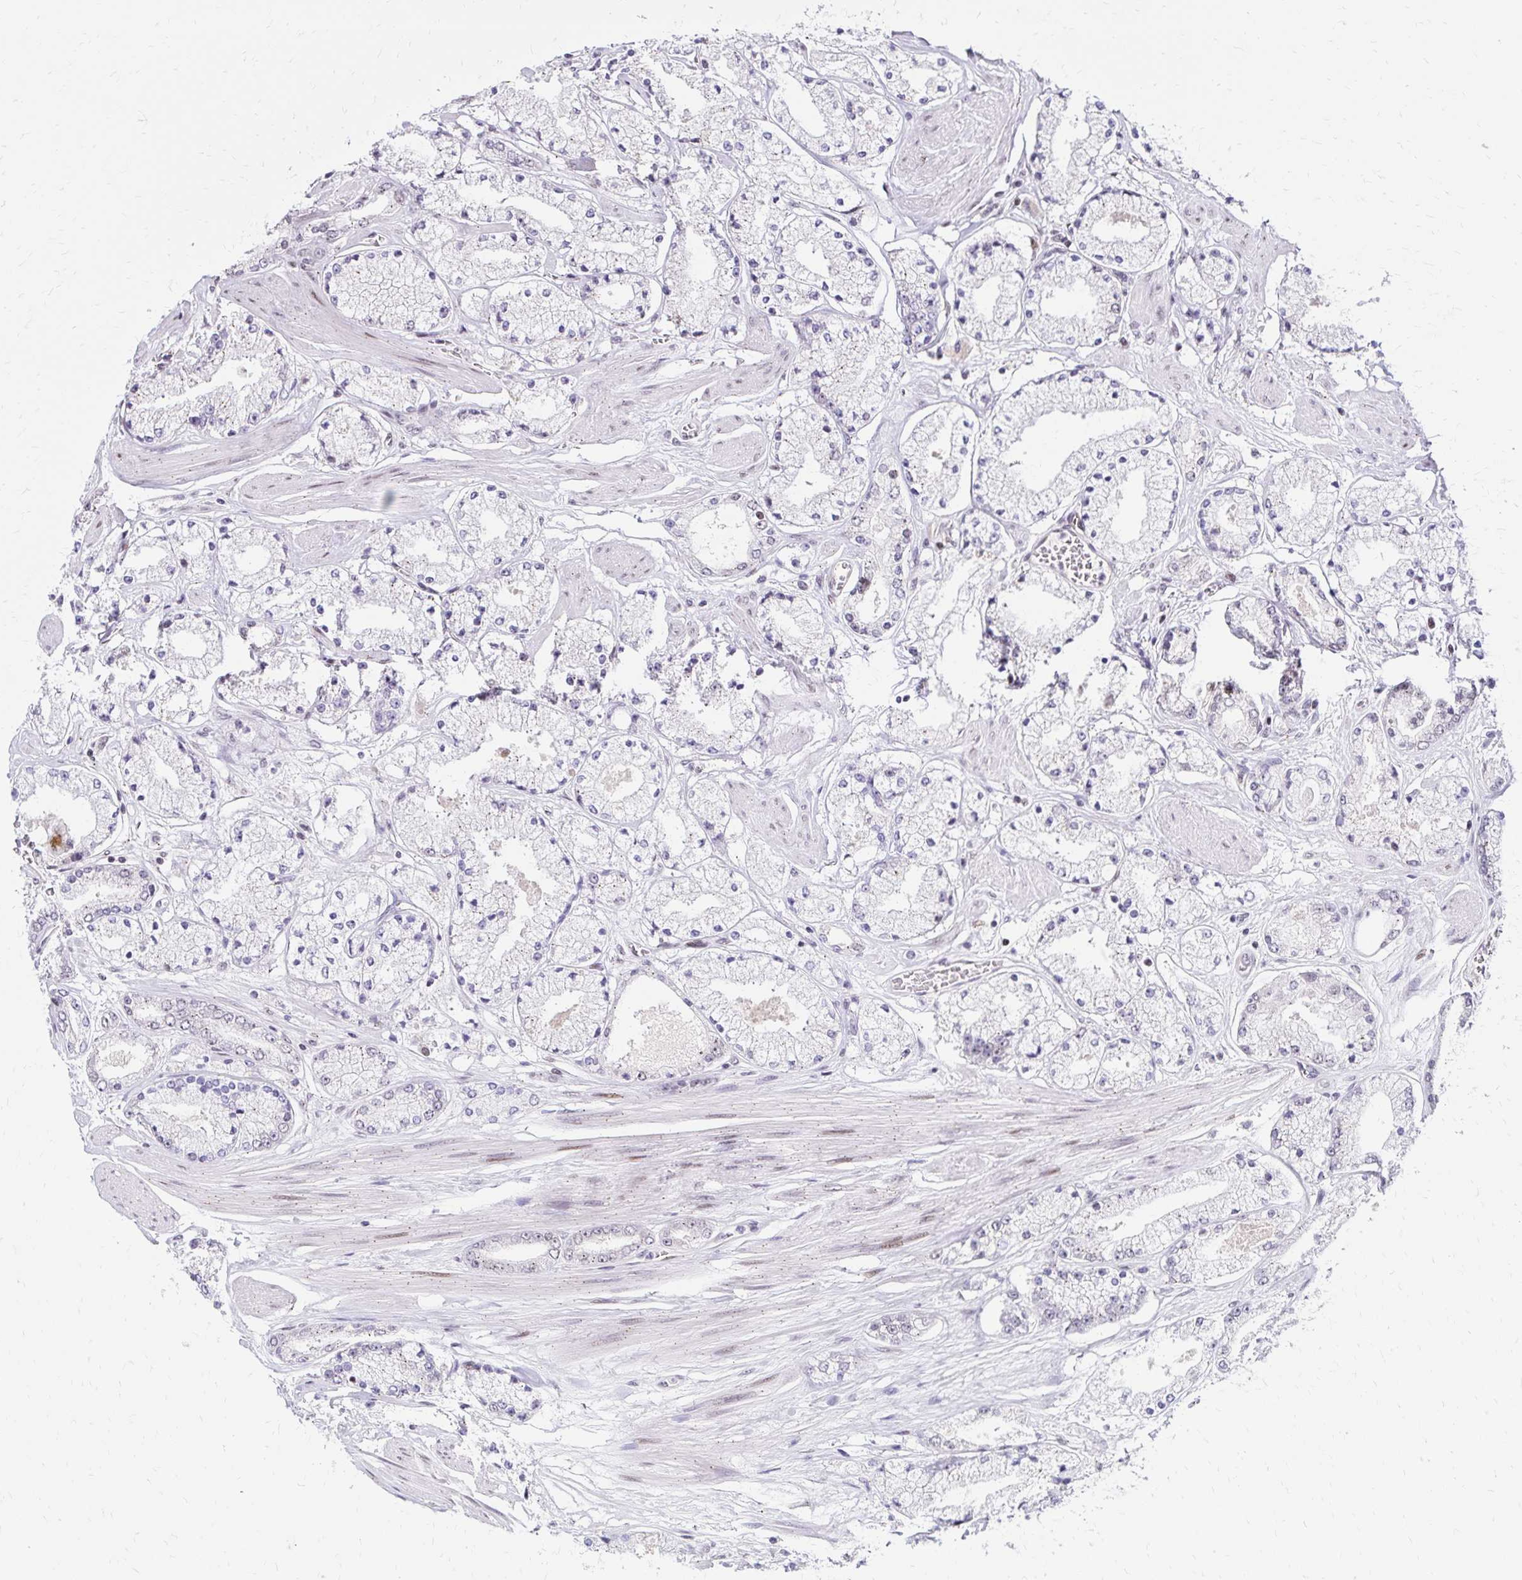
{"staining": {"intensity": "negative", "quantity": "none", "location": "none"}, "tissue": "prostate cancer", "cell_type": "Tumor cells", "image_type": "cancer", "snomed": [{"axis": "morphology", "description": "Adenocarcinoma, High grade"}, {"axis": "topography", "description": "Prostate"}], "caption": "Immunohistochemistry (IHC) photomicrograph of neoplastic tissue: human high-grade adenocarcinoma (prostate) stained with DAB reveals no significant protein expression in tumor cells.", "gene": "TOB1", "patient": {"sex": "male", "age": 63}}